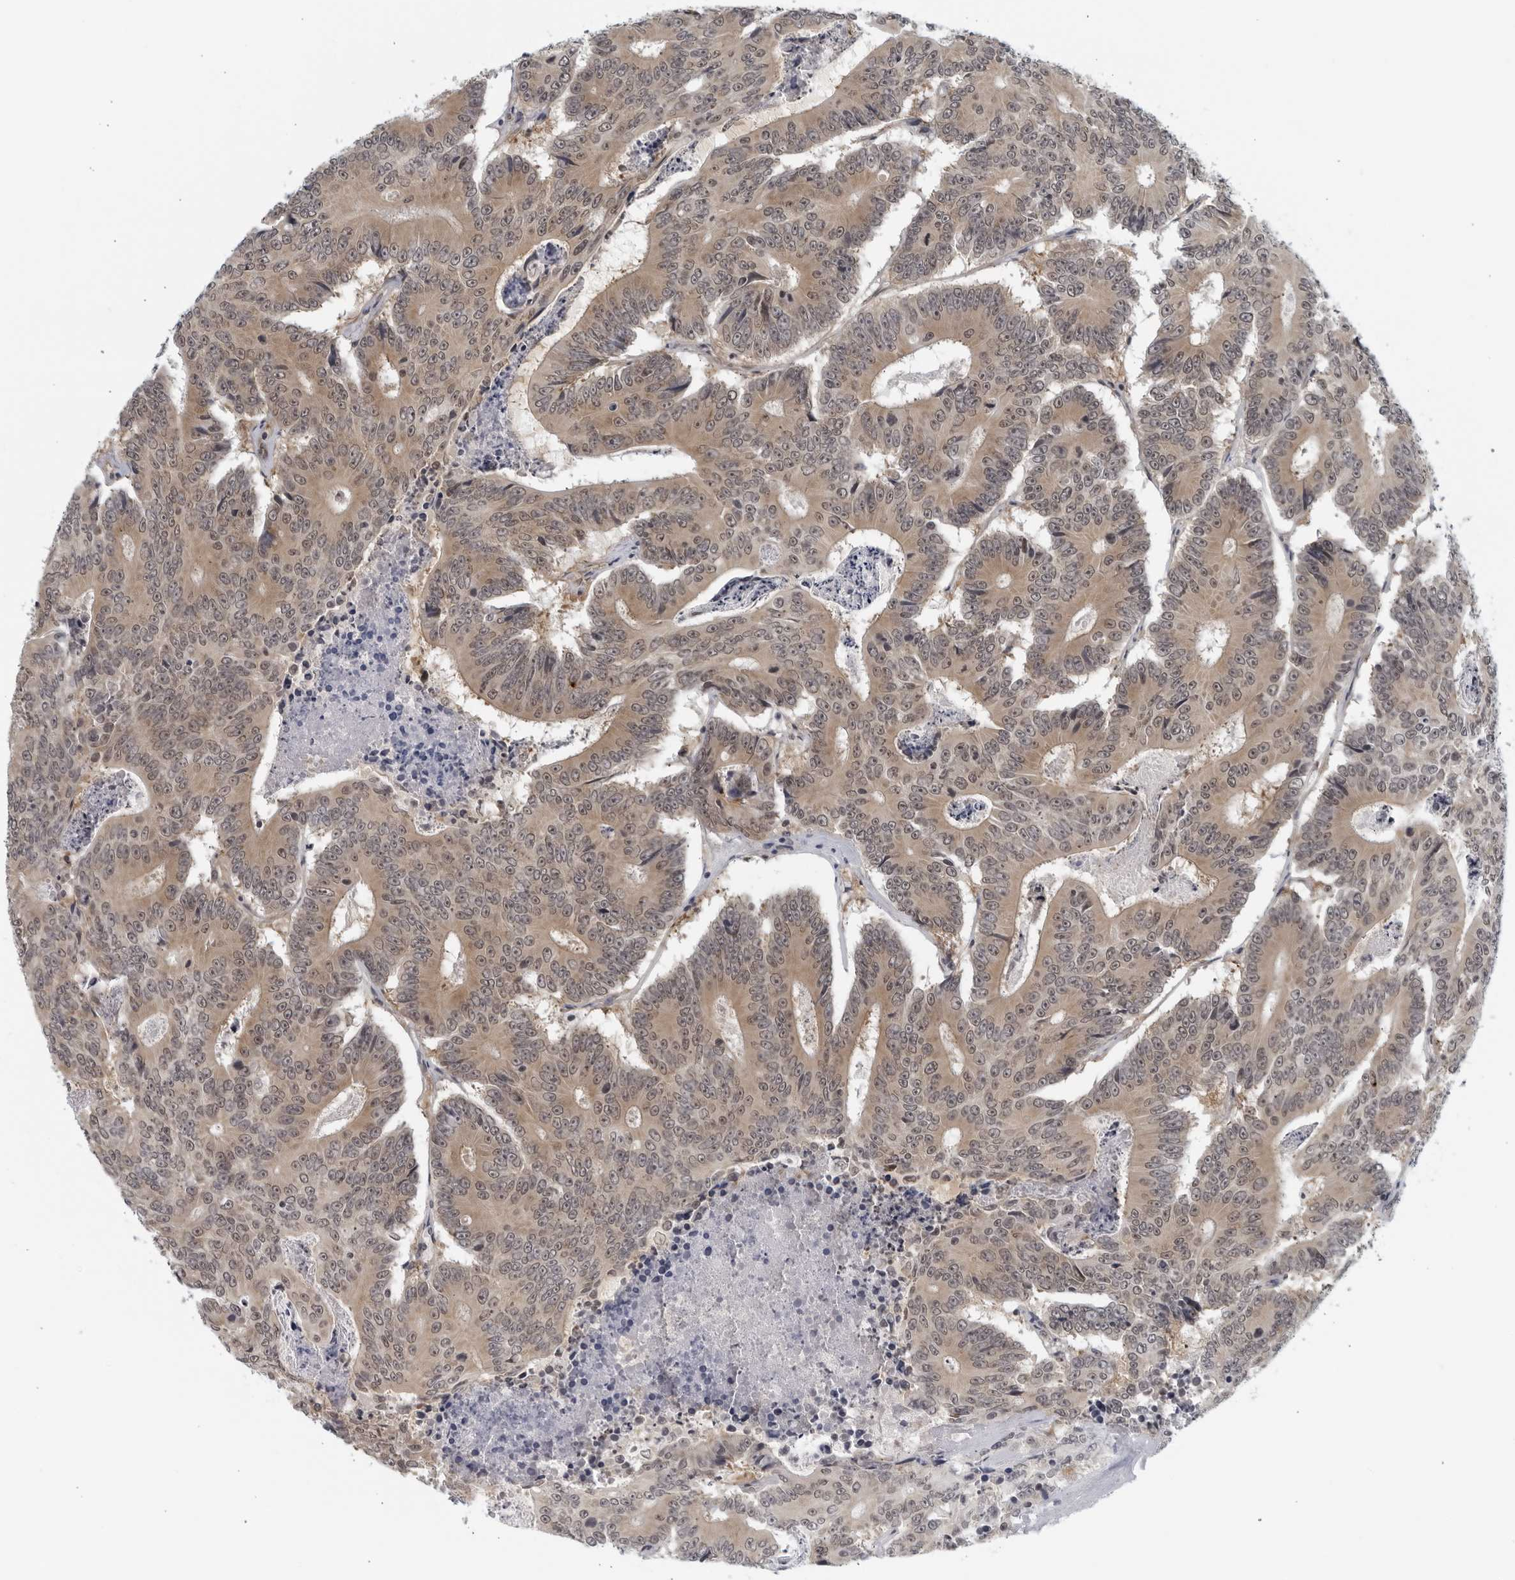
{"staining": {"intensity": "weak", "quantity": ">75%", "location": "cytoplasmic/membranous,nuclear"}, "tissue": "colorectal cancer", "cell_type": "Tumor cells", "image_type": "cancer", "snomed": [{"axis": "morphology", "description": "Adenocarcinoma, NOS"}, {"axis": "topography", "description": "Colon"}], "caption": "DAB immunohistochemical staining of human colorectal cancer shows weak cytoplasmic/membranous and nuclear protein expression in about >75% of tumor cells.", "gene": "RC3H1", "patient": {"sex": "male", "age": 83}}